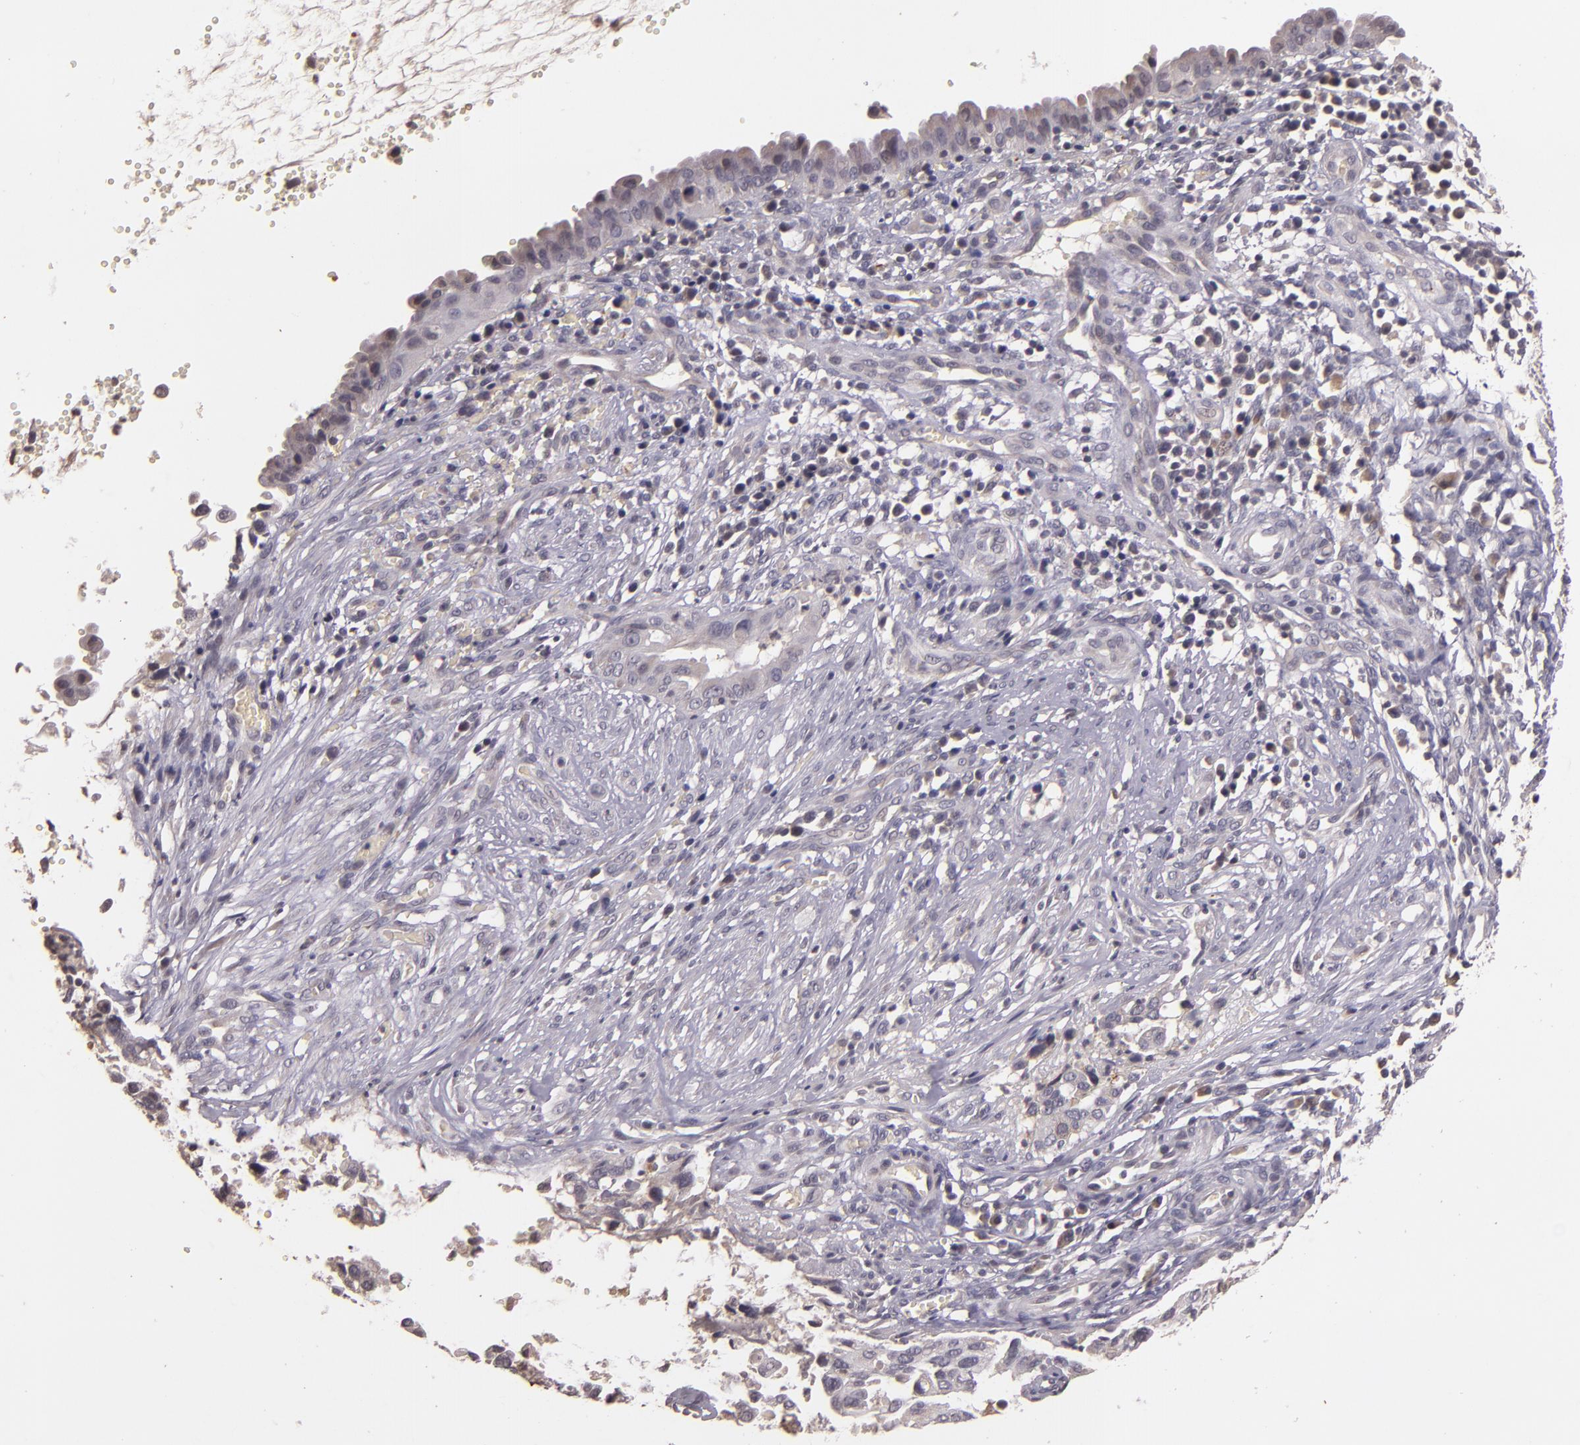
{"staining": {"intensity": "negative", "quantity": "none", "location": "none"}, "tissue": "cervical cancer", "cell_type": "Tumor cells", "image_type": "cancer", "snomed": [{"axis": "morphology", "description": "Normal tissue, NOS"}, {"axis": "morphology", "description": "Squamous cell carcinoma, NOS"}, {"axis": "topography", "description": "Cervix"}], "caption": "Tumor cells are negative for brown protein staining in squamous cell carcinoma (cervical).", "gene": "TFF1", "patient": {"sex": "female", "age": 45}}